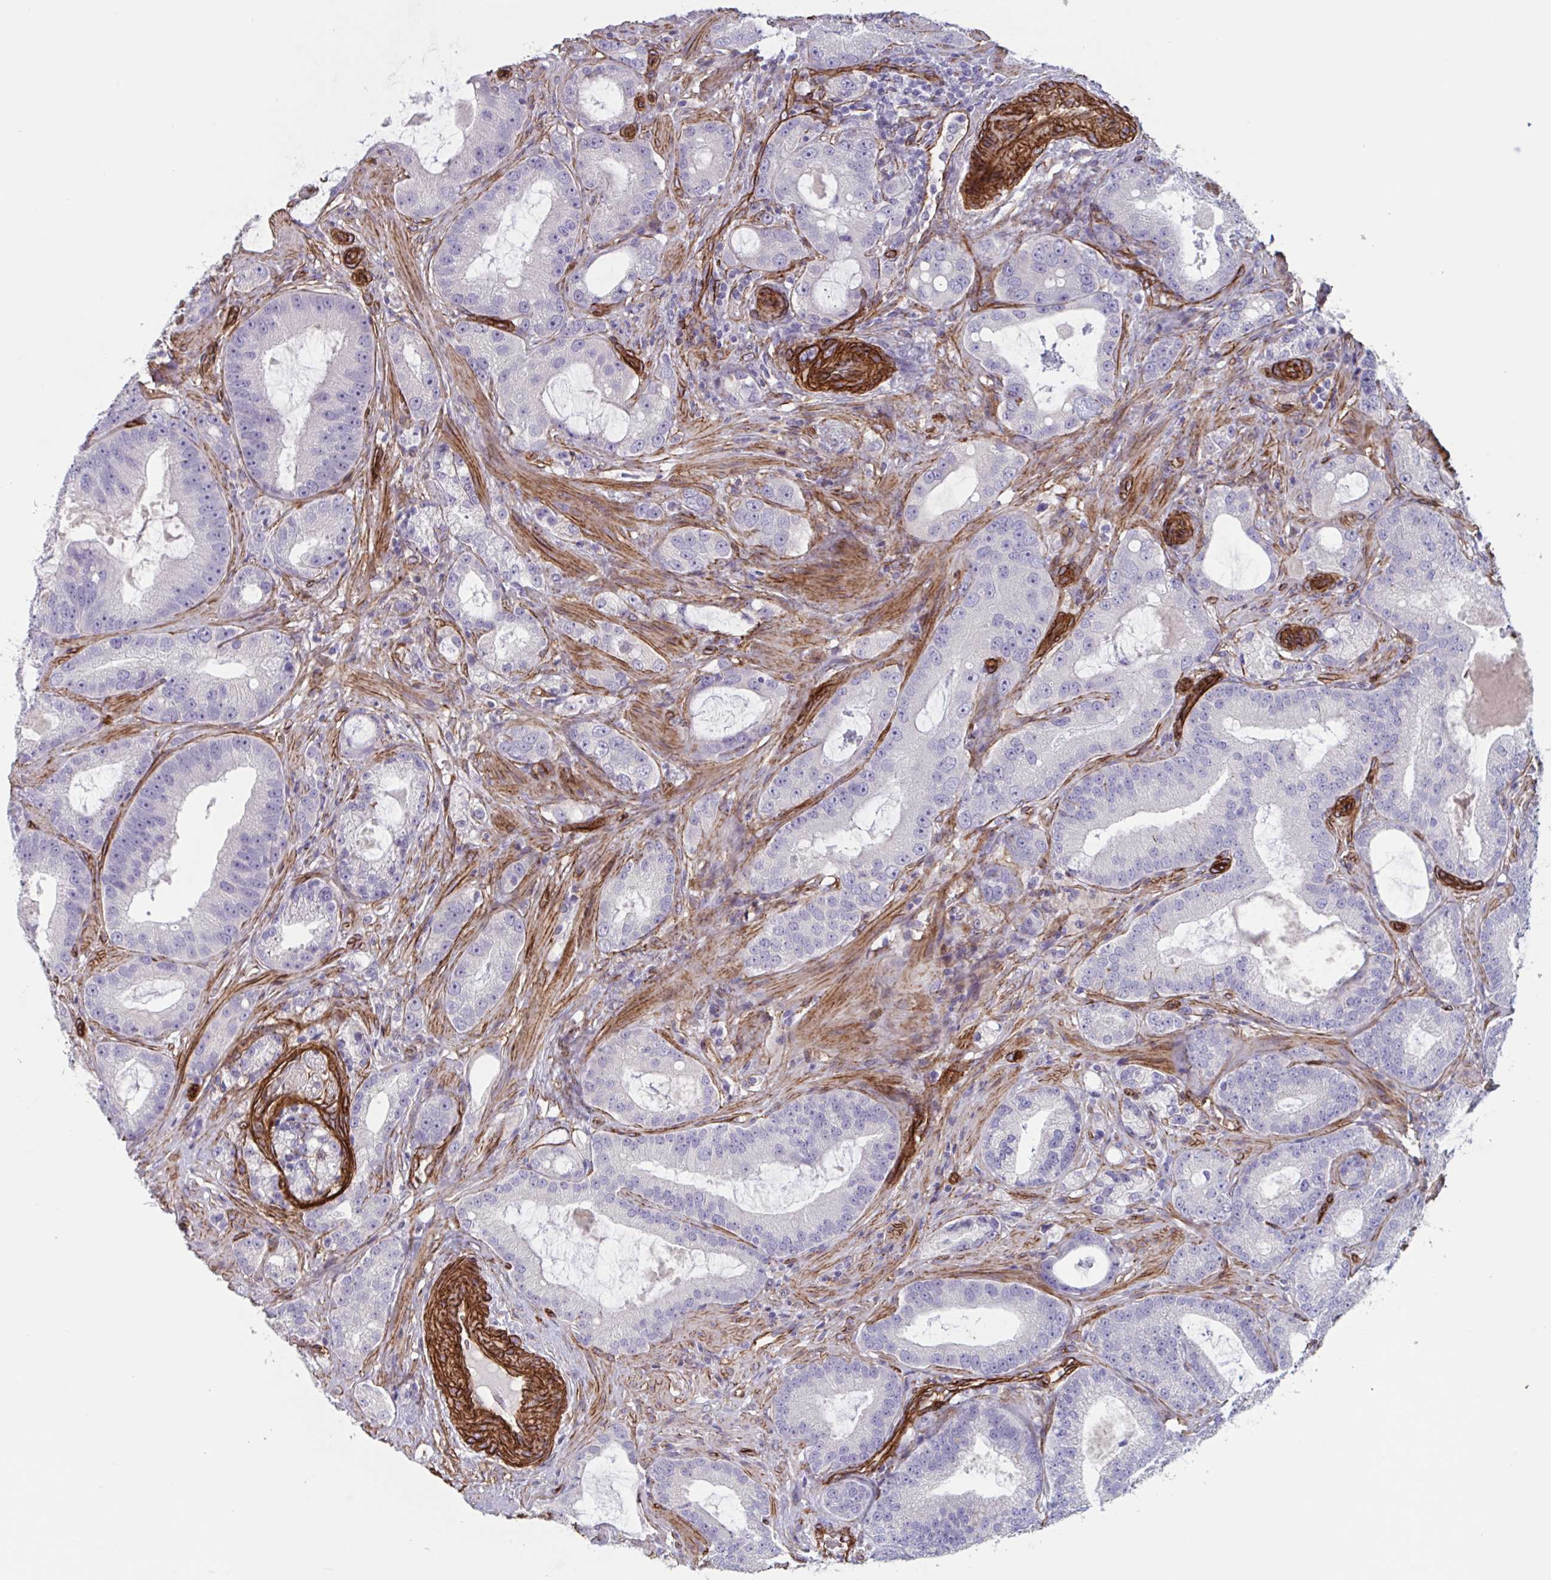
{"staining": {"intensity": "negative", "quantity": "none", "location": "none"}, "tissue": "prostate cancer", "cell_type": "Tumor cells", "image_type": "cancer", "snomed": [{"axis": "morphology", "description": "Adenocarcinoma, High grade"}, {"axis": "topography", "description": "Prostate"}], "caption": "Prostate adenocarcinoma (high-grade) was stained to show a protein in brown. There is no significant positivity in tumor cells. (DAB immunohistochemistry (IHC), high magnification).", "gene": "CITED4", "patient": {"sex": "male", "age": 65}}